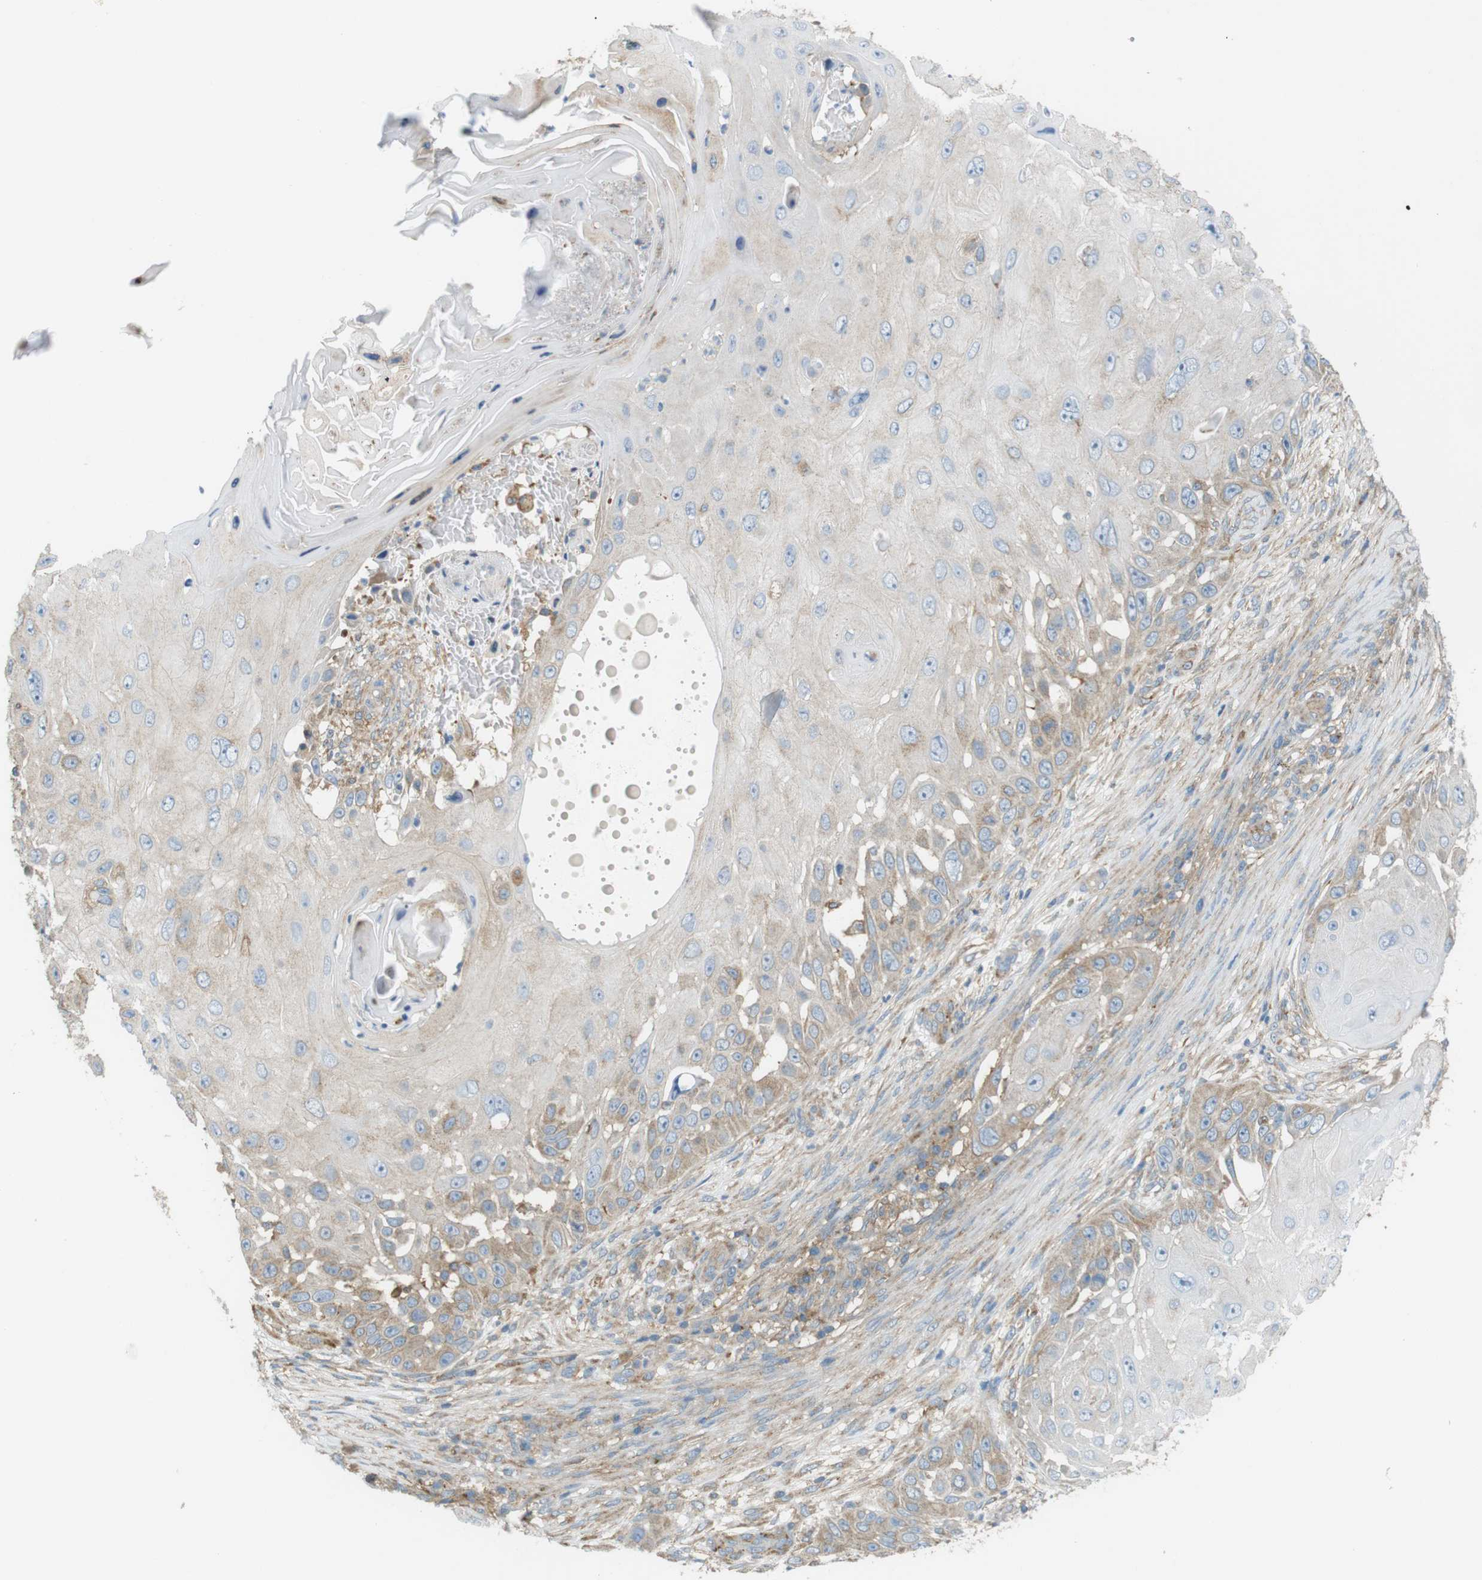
{"staining": {"intensity": "weak", "quantity": ">75%", "location": "cytoplasmic/membranous"}, "tissue": "skin cancer", "cell_type": "Tumor cells", "image_type": "cancer", "snomed": [{"axis": "morphology", "description": "Squamous cell carcinoma, NOS"}, {"axis": "topography", "description": "Skin"}], "caption": "Immunohistochemistry (IHC) of human squamous cell carcinoma (skin) reveals low levels of weak cytoplasmic/membranous staining in about >75% of tumor cells. (DAB (3,3'-diaminobenzidine) IHC, brown staining for protein, blue staining for nuclei).", "gene": "PEPD", "patient": {"sex": "female", "age": 44}}